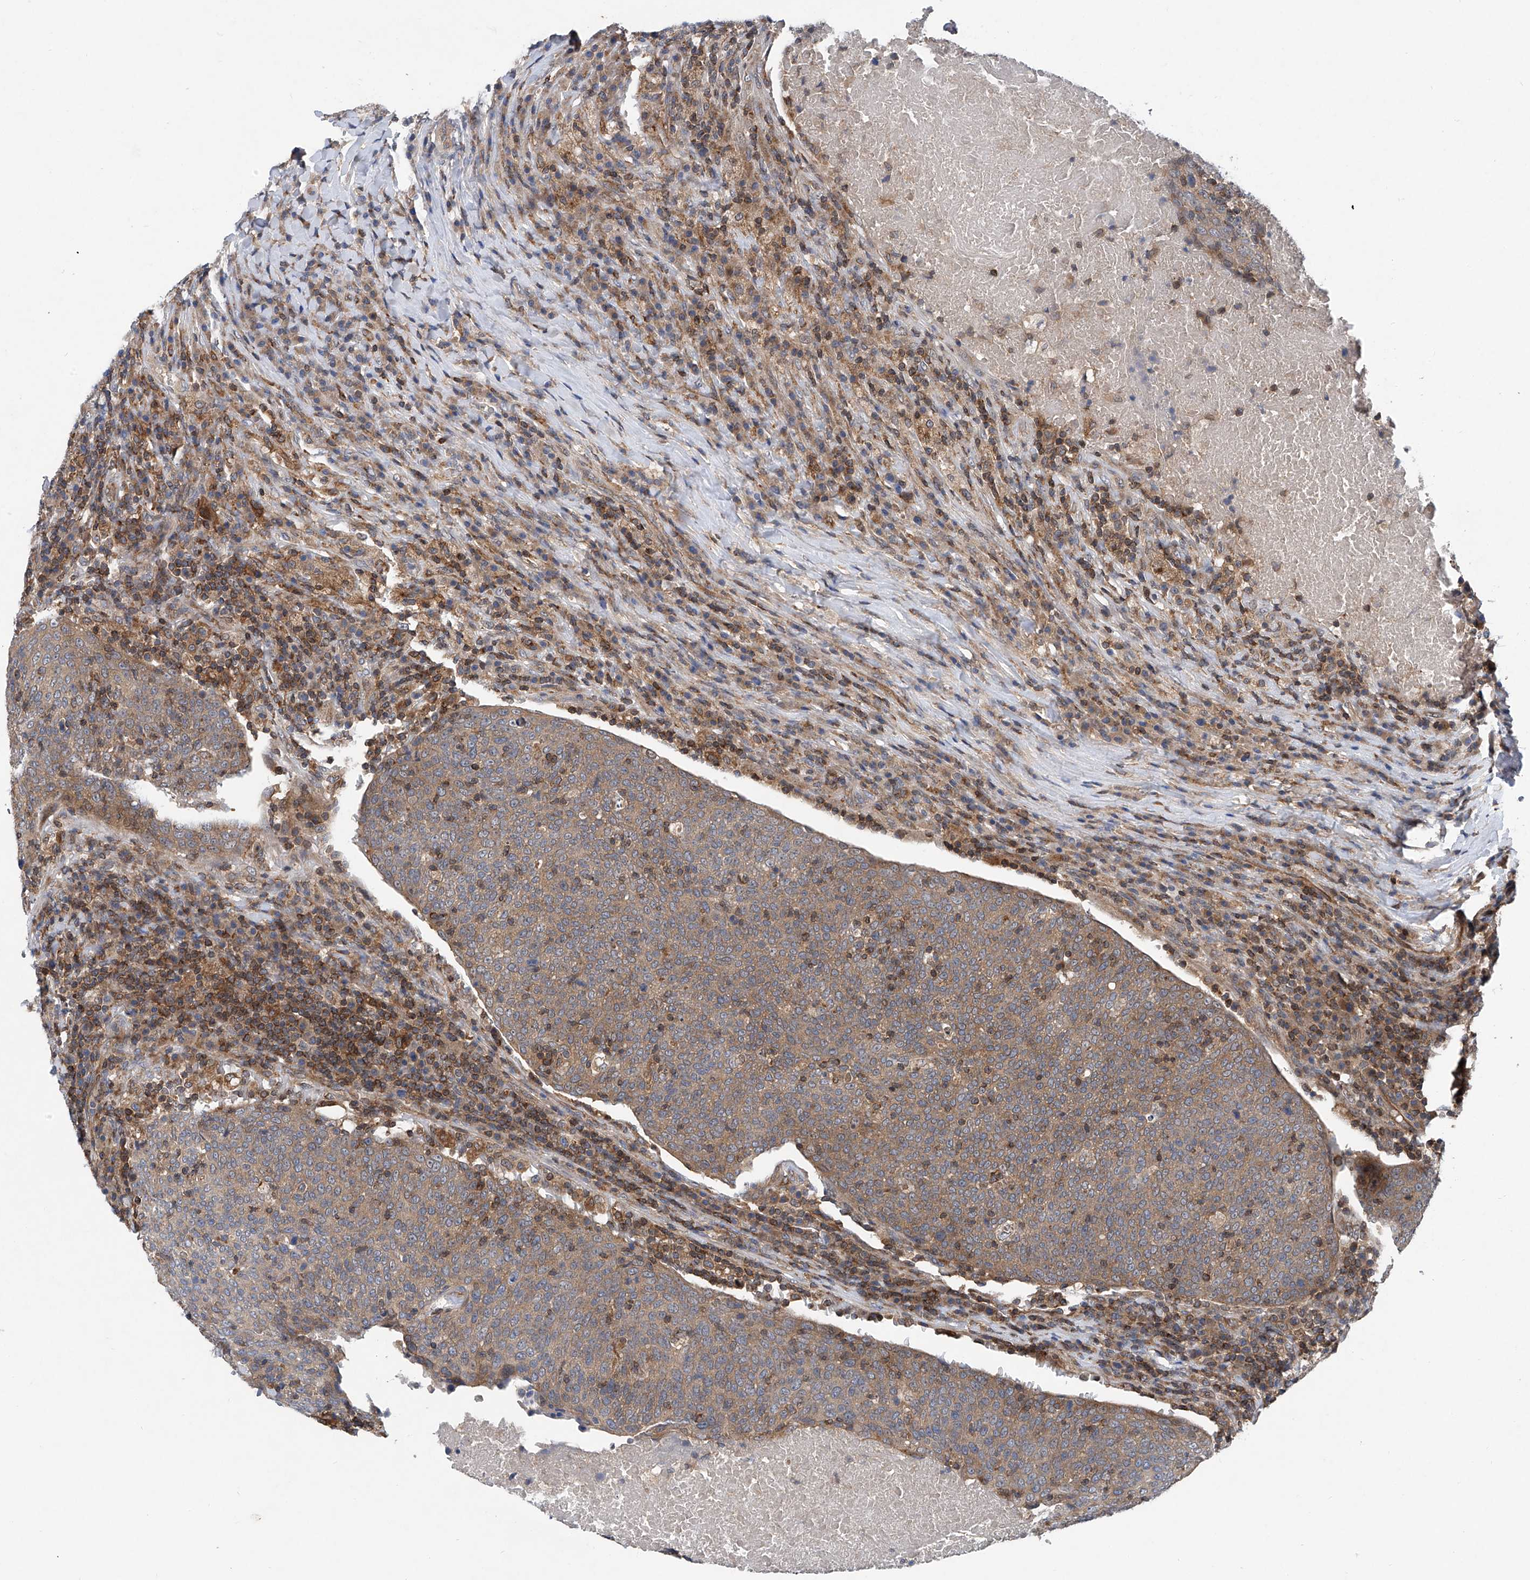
{"staining": {"intensity": "moderate", "quantity": ">75%", "location": "cytoplasmic/membranous"}, "tissue": "head and neck cancer", "cell_type": "Tumor cells", "image_type": "cancer", "snomed": [{"axis": "morphology", "description": "Squamous cell carcinoma, NOS"}, {"axis": "morphology", "description": "Squamous cell carcinoma, metastatic, NOS"}, {"axis": "topography", "description": "Lymph node"}, {"axis": "topography", "description": "Head-Neck"}], "caption": "Protein analysis of squamous cell carcinoma (head and neck) tissue exhibits moderate cytoplasmic/membranous expression in approximately >75% of tumor cells.", "gene": "TRIM38", "patient": {"sex": "male", "age": 62}}